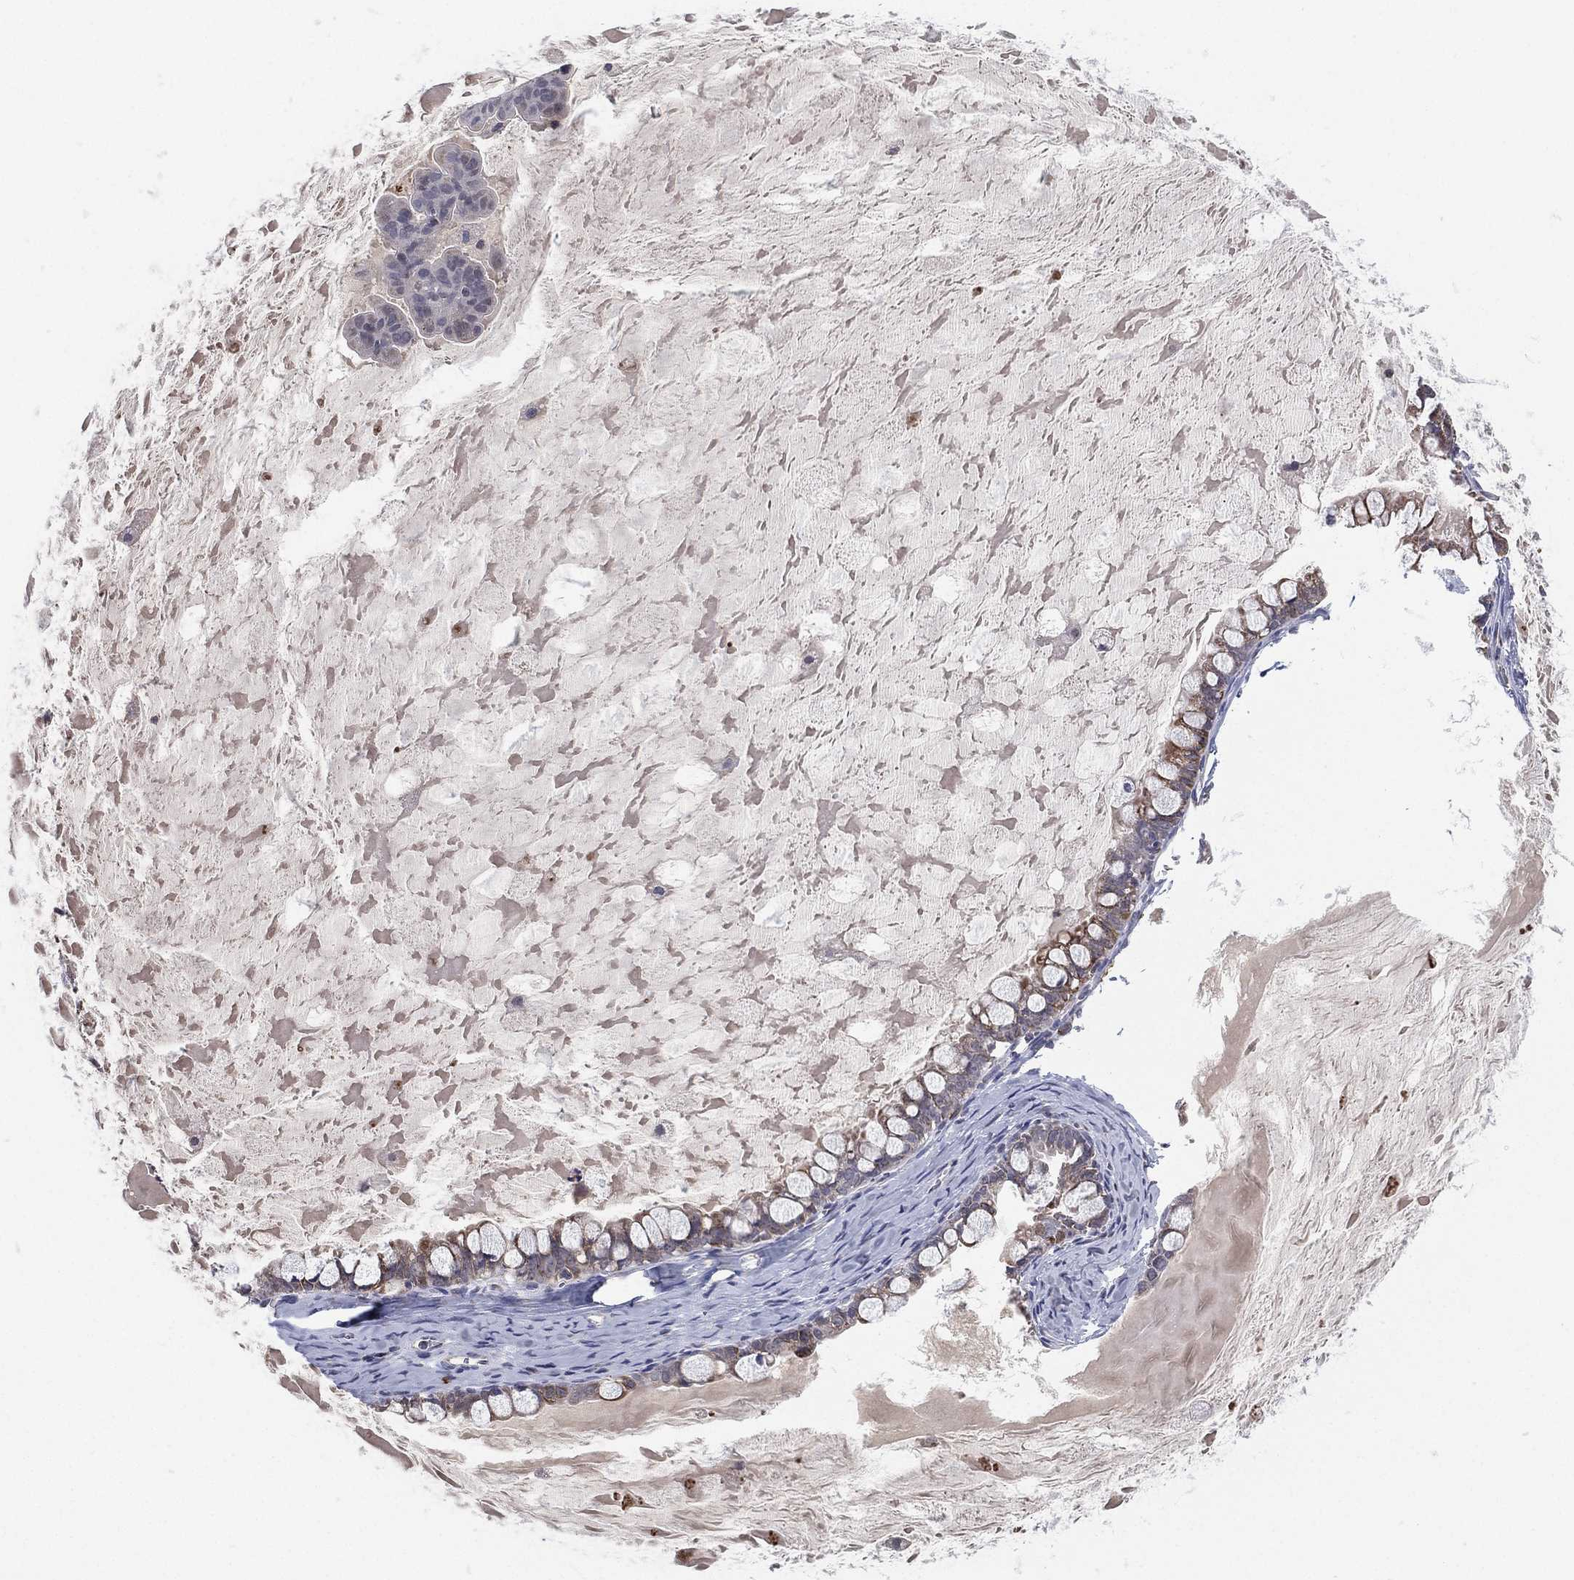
{"staining": {"intensity": "weak", "quantity": "<25%", "location": "cytoplasmic/membranous"}, "tissue": "ovarian cancer", "cell_type": "Tumor cells", "image_type": "cancer", "snomed": [{"axis": "morphology", "description": "Cystadenocarcinoma, mucinous, NOS"}, {"axis": "topography", "description": "Ovary"}], "caption": "Ovarian cancer (mucinous cystadenocarcinoma) was stained to show a protein in brown. There is no significant expression in tumor cells.", "gene": "PSMG4", "patient": {"sex": "female", "age": 63}}